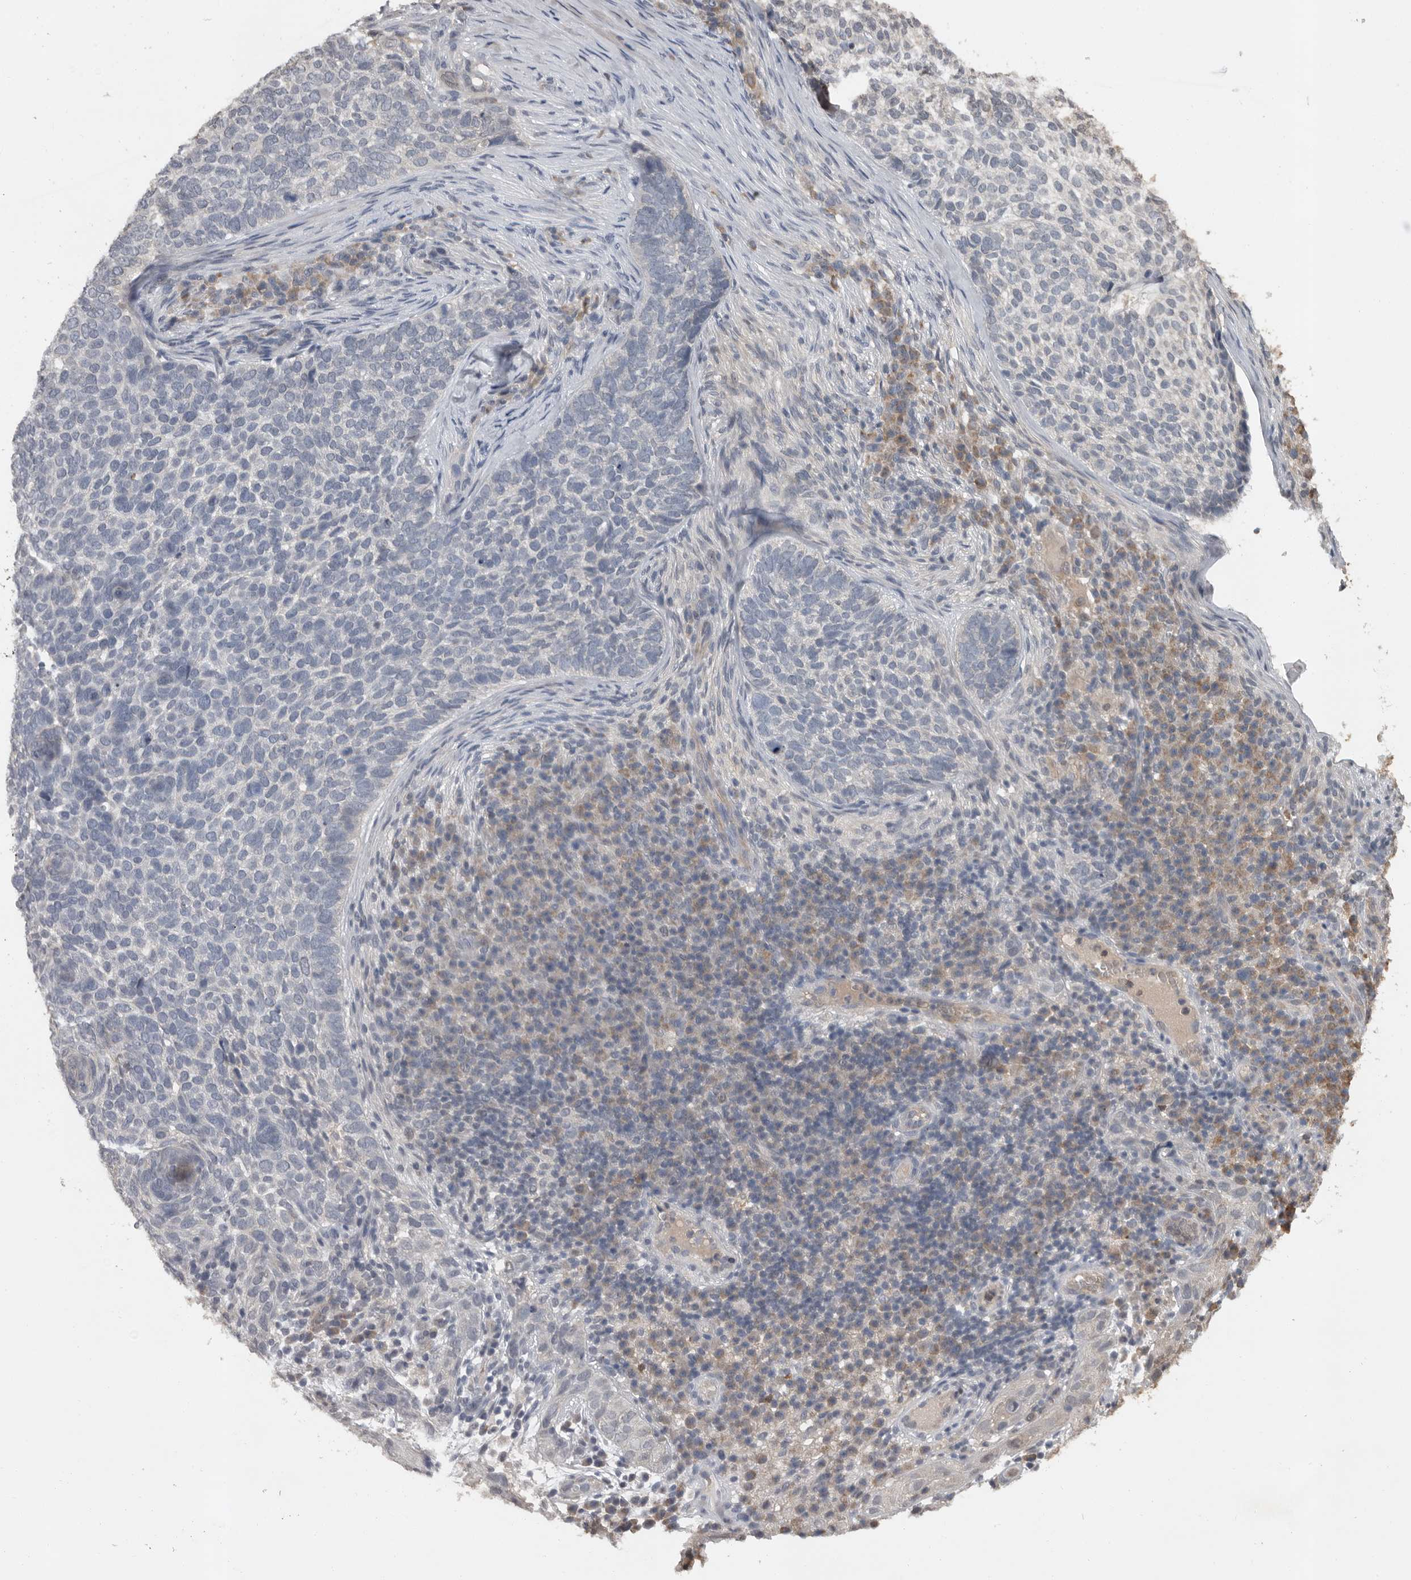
{"staining": {"intensity": "negative", "quantity": "none", "location": "none"}, "tissue": "skin cancer", "cell_type": "Tumor cells", "image_type": "cancer", "snomed": [{"axis": "morphology", "description": "Basal cell carcinoma"}, {"axis": "topography", "description": "Skin"}], "caption": "Immunohistochemistry of human skin cancer (basal cell carcinoma) demonstrates no positivity in tumor cells. Nuclei are stained in blue.", "gene": "MTF1", "patient": {"sex": "female", "age": 64}}